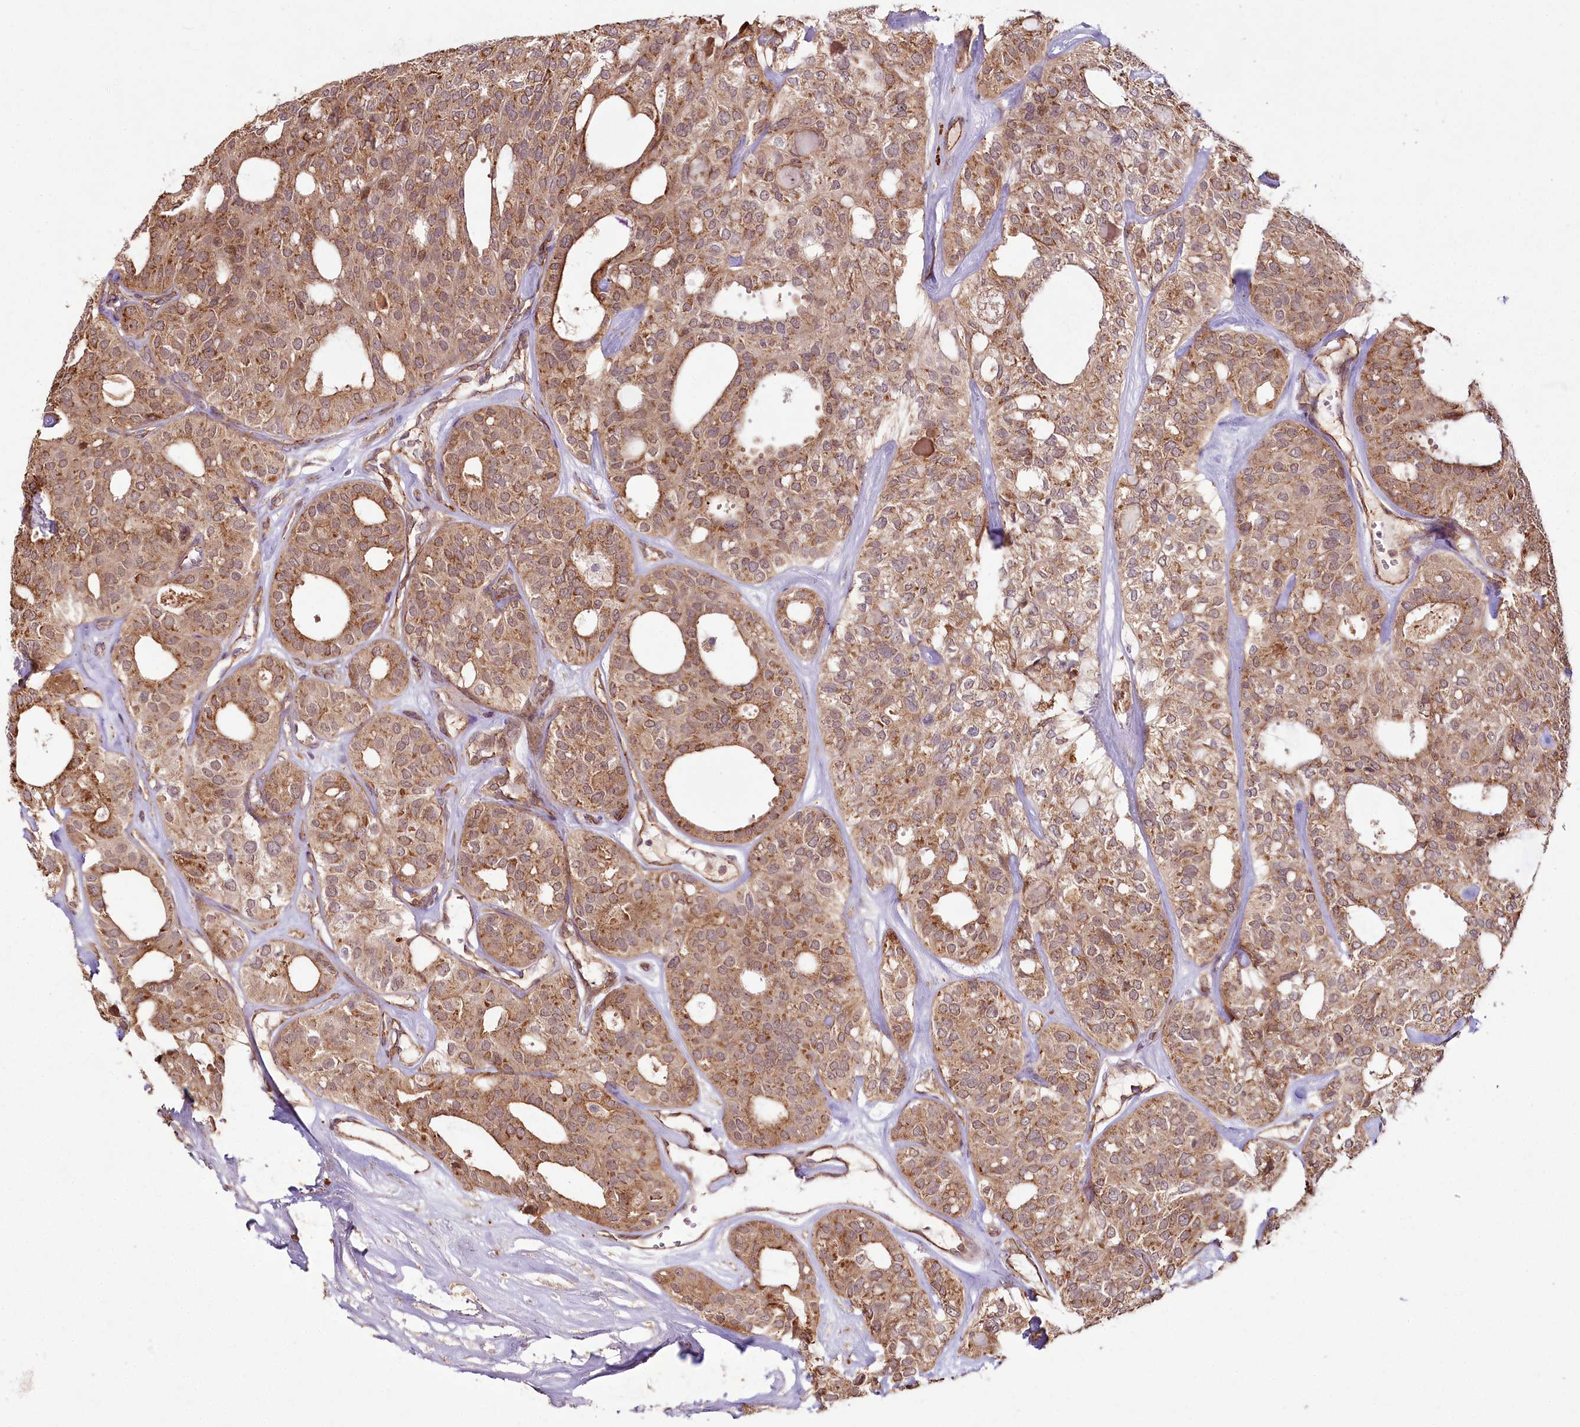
{"staining": {"intensity": "moderate", "quantity": ">75%", "location": "cytoplasmic/membranous,nuclear"}, "tissue": "thyroid cancer", "cell_type": "Tumor cells", "image_type": "cancer", "snomed": [{"axis": "morphology", "description": "Follicular adenoma carcinoma, NOS"}, {"axis": "topography", "description": "Thyroid gland"}], "caption": "Approximately >75% of tumor cells in human thyroid cancer (follicular adenoma carcinoma) demonstrate moderate cytoplasmic/membranous and nuclear protein positivity as visualized by brown immunohistochemical staining.", "gene": "ALKBH8", "patient": {"sex": "male", "age": 75}}